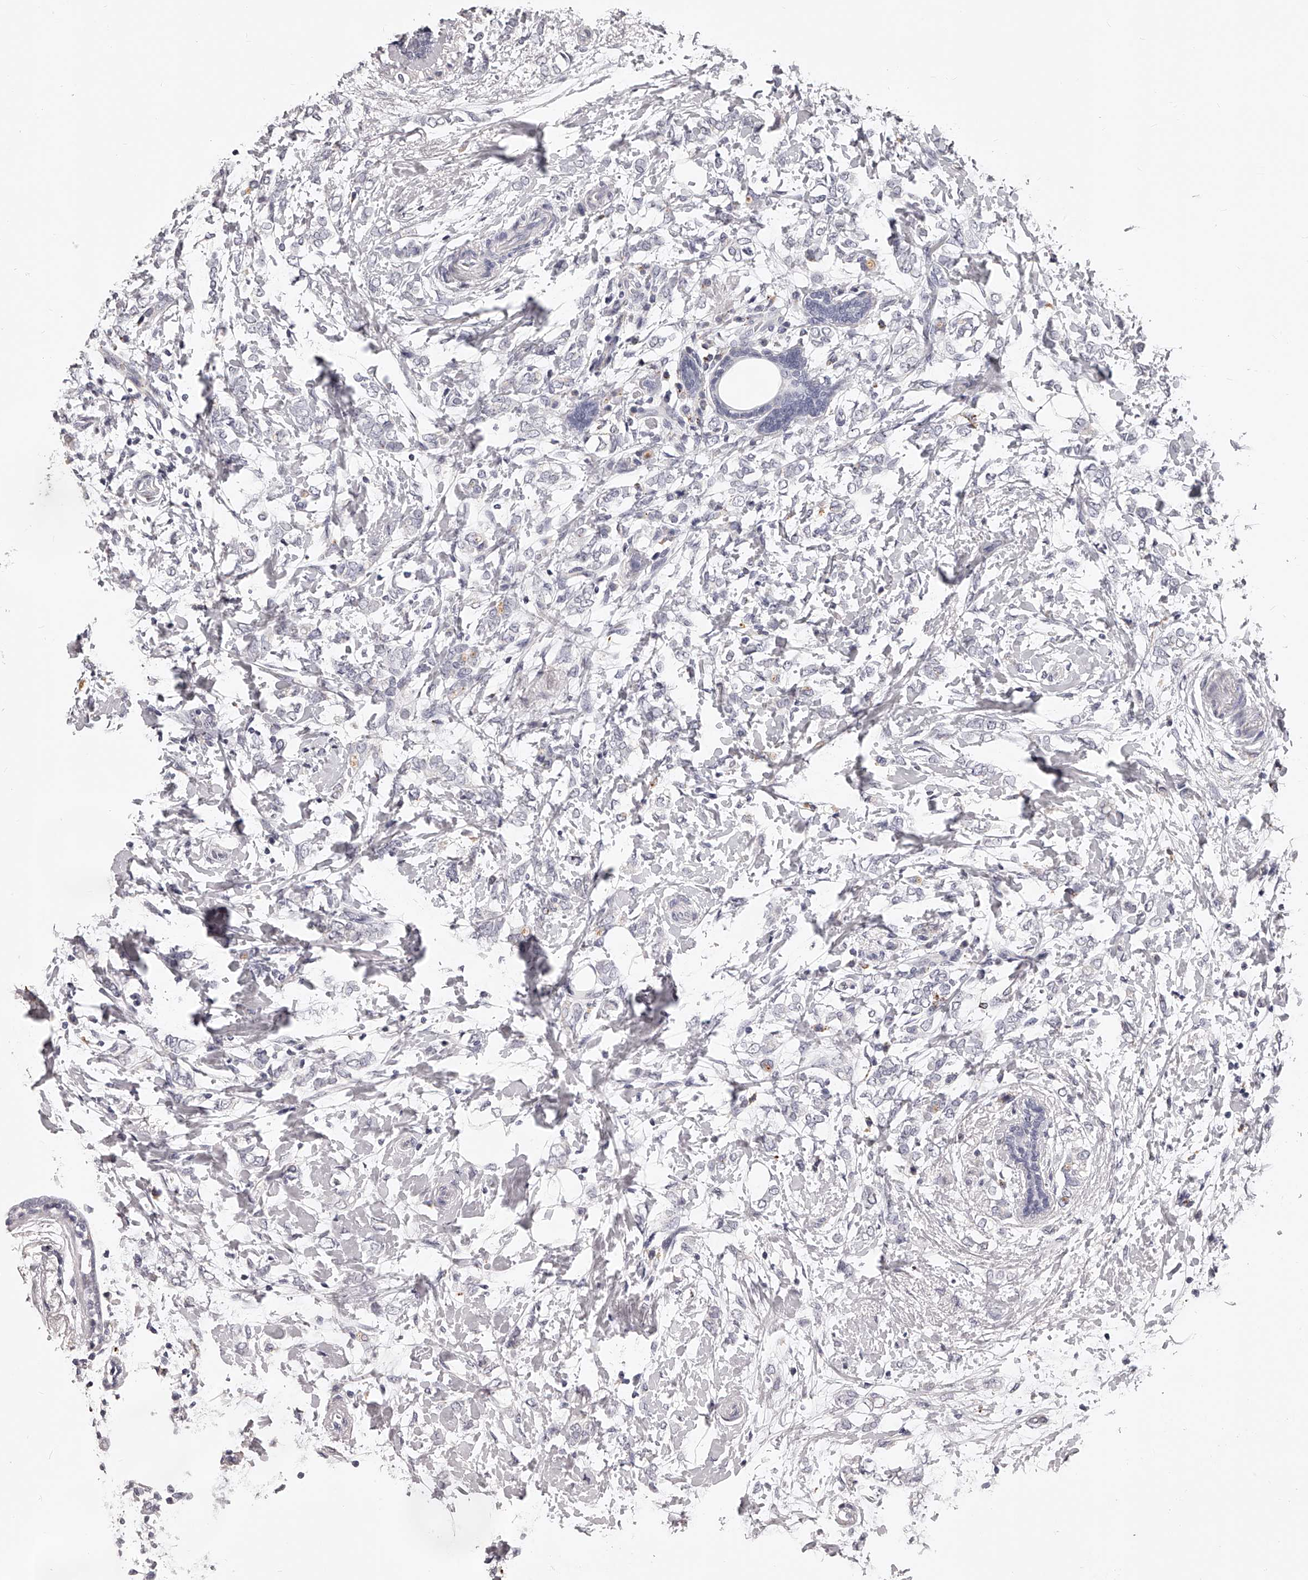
{"staining": {"intensity": "negative", "quantity": "none", "location": "none"}, "tissue": "breast cancer", "cell_type": "Tumor cells", "image_type": "cancer", "snomed": [{"axis": "morphology", "description": "Normal tissue, NOS"}, {"axis": "morphology", "description": "Lobular carcinoma"}, {"axis": "topography", "description": "Breast"}], "caption": "This is a micrograph of IHC staining of breast cancer (lobular carcinoma), which shows no positivity in tumor cells. The staining is performed using DAB (3,3'-diaminobenzidine) brown chromogen with nuclei counter-stained in using hematoxylin.", "gene": "DMRT1", "patient": {"sex": "female", "age": 47}}